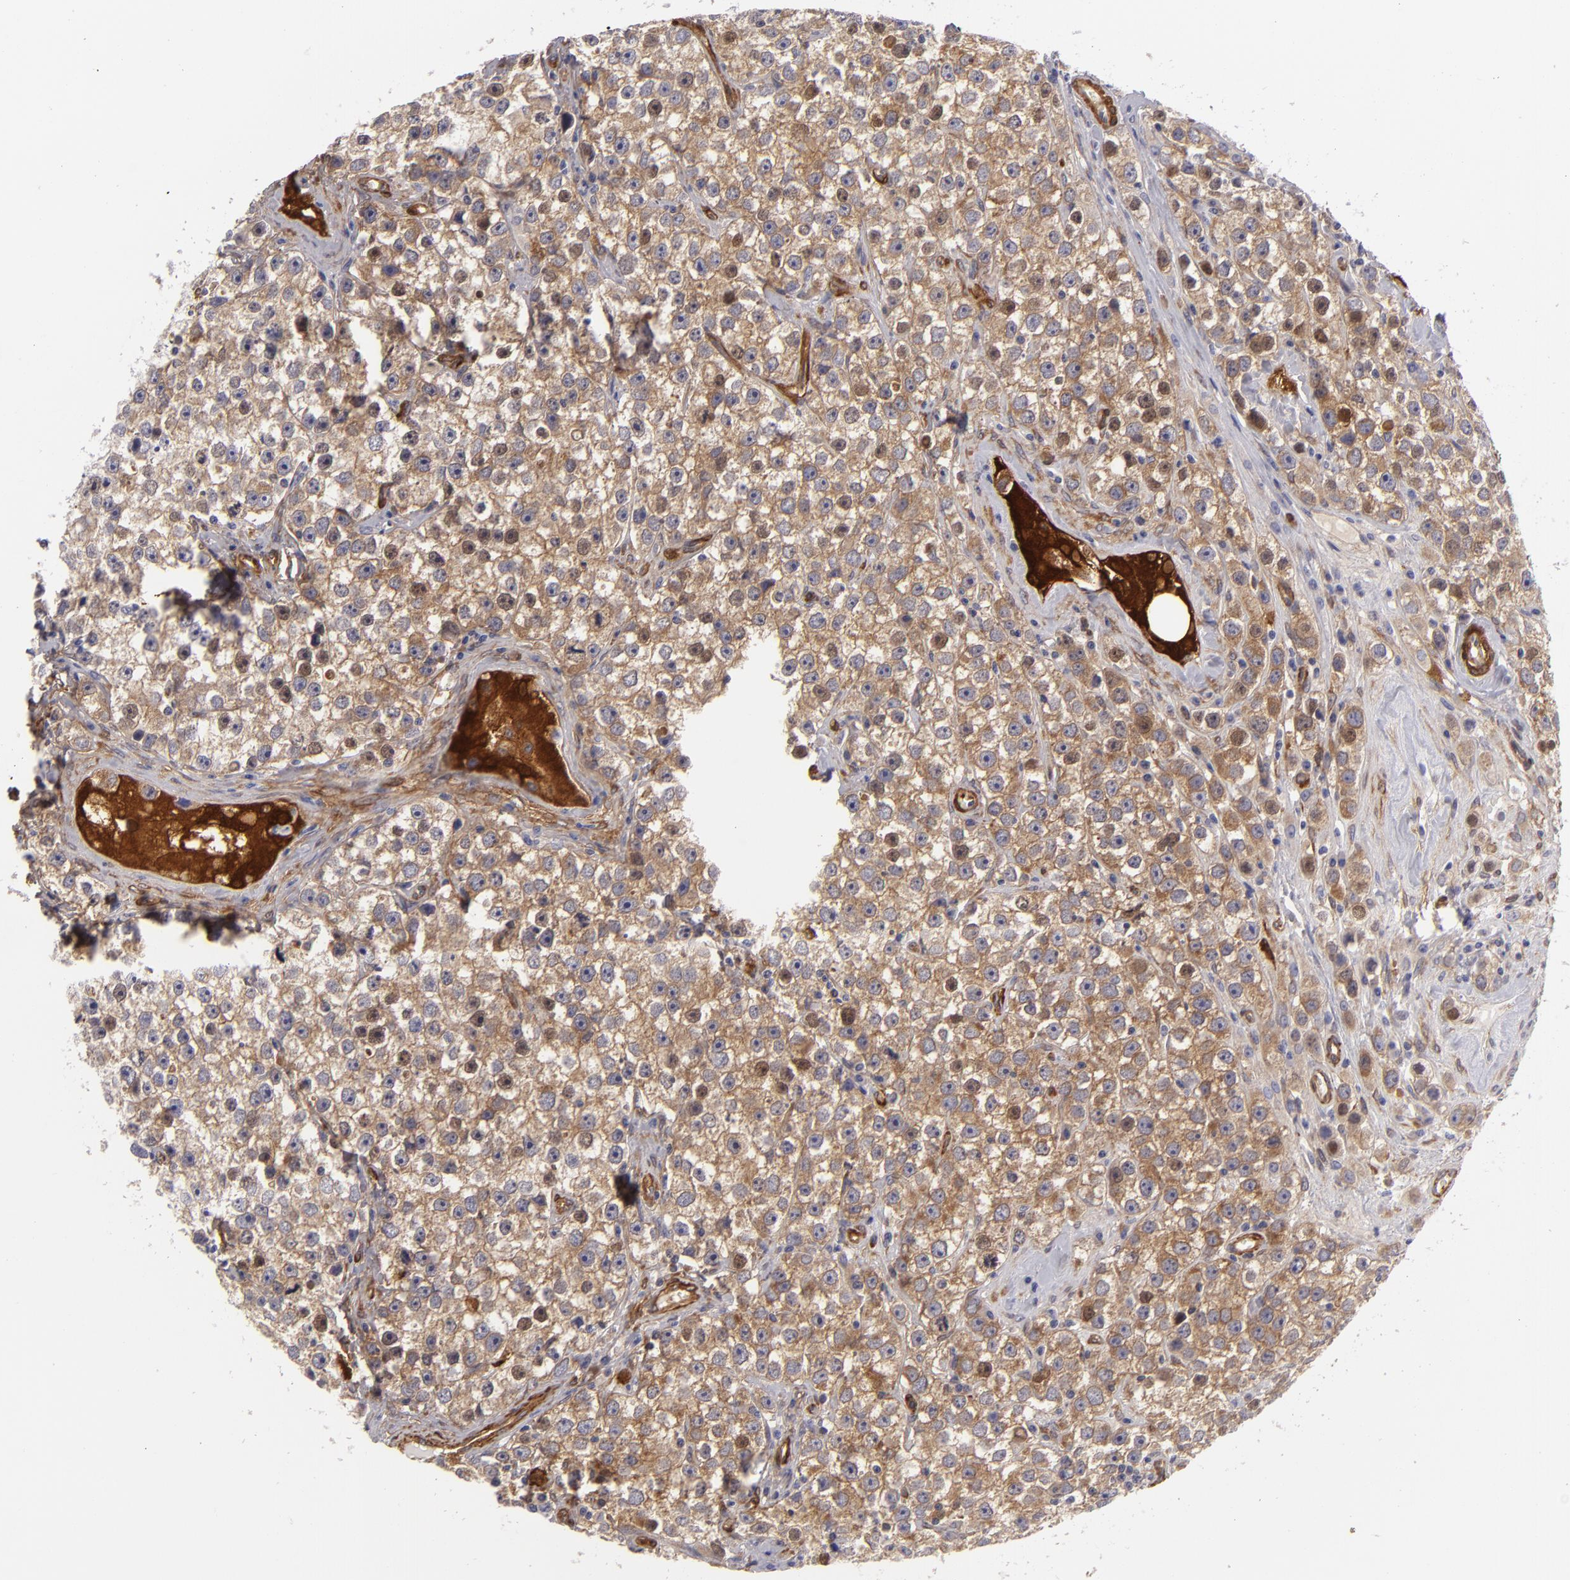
{"staining": {"intensity": "moderate", "quantity": ">75%", "location": "cytoplasmic/membranous"}, "tissue": "testis cancer", "cell_type": "Tumor cells", "image_type": "cancer", "snomed": [{"axis": "morphology", "description": "Seminoma, NOS"}, {"axis": "topography", "description": "Testis"}], "caption": "Protein staining of testis cancer (seminoma) tissue exhibits moderate cytoplasmic/membranous expression in about >75% of tumor cells. (DAB (3,3'-diaminobenzidine) IHC, brown staining for protein, blue staining for nuclei).", "gene": "VCL", "patient": {"sex": "male", "age": 32}}